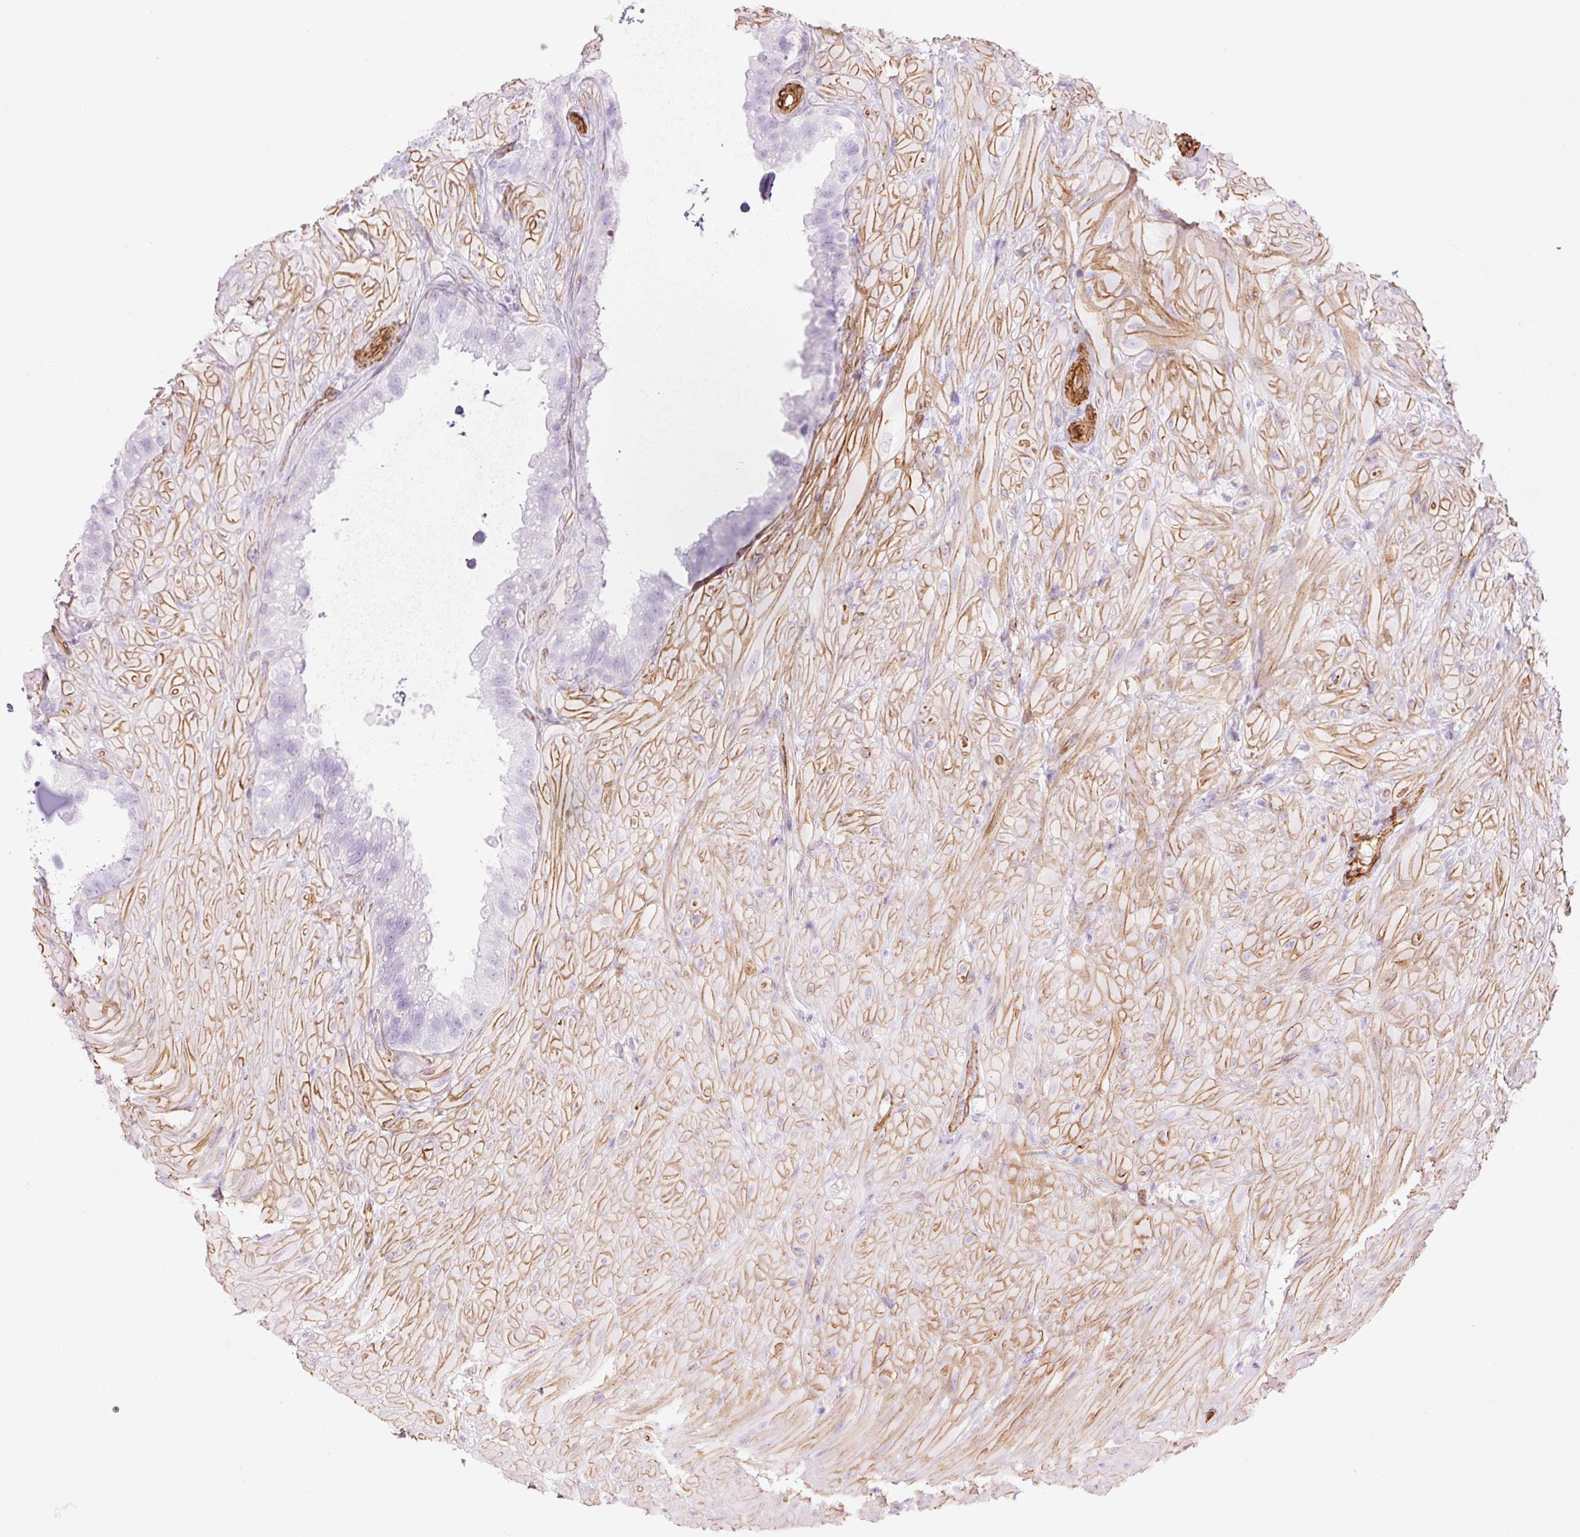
{"staining": {"intensity": "negative", "quantity": "none", "location": "none"}, "tissue": "seminal vesicle", "cell_type": "Glandular cells", "image_type": "normal", "snomed": [{"axis": "morphology", "description": "Normal tissue, NOS"}, {"axis": "topography", "description": "Seminal veicle"}, {"axis": "topography", "description": "Peripheral nerve tissue"}], "caption": "High magnification brightfield microscopy of benign seminal vesicle stained with DAB (3,3'-diaminobenzidine) (brown) and counterstained with hematoxylin (blue): glandular cells show no significant expression.", "gene": "CAV1", "patient": {"sex": "male", "age": 76}}